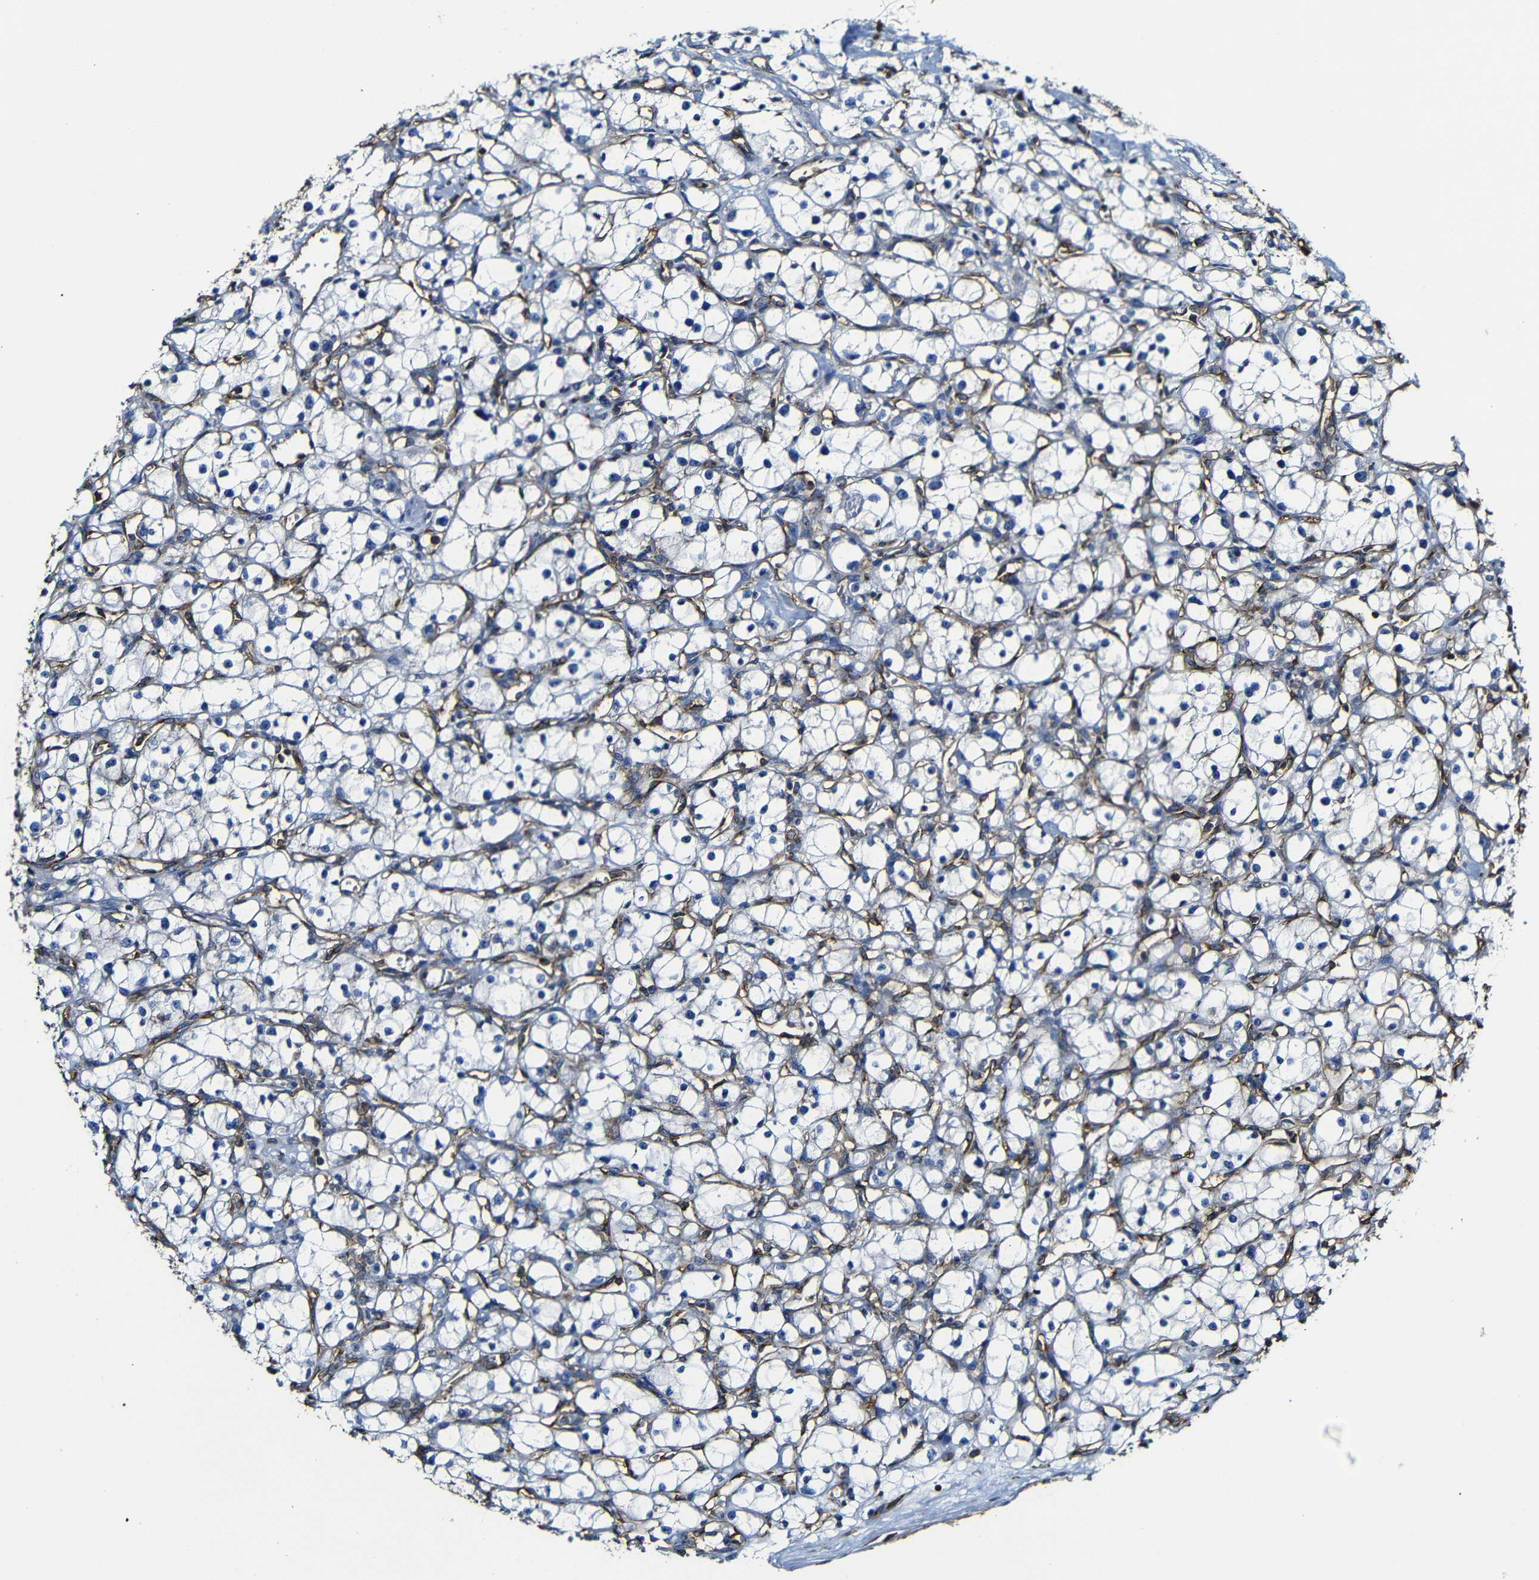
{"staining": {"intensity": "negative", "quantity": "none", "location": "none"}, "tissue": "renal cancer", "cell_type": "Tumor cells", "image_type": "cancer", "snomed": [{"axis": "morphology", "description": "Adenocarcinoma, NOS"}, {"axis": "topography", "description": "Kidney"}], "caption": "A high-resolution histopathology image shows immunohistochemistry staining of renal adenocarcinoma, which reveals no significant expression in tumor cells.", "gene": "MSN", "patient": {"sex": "male", "age": 56}}